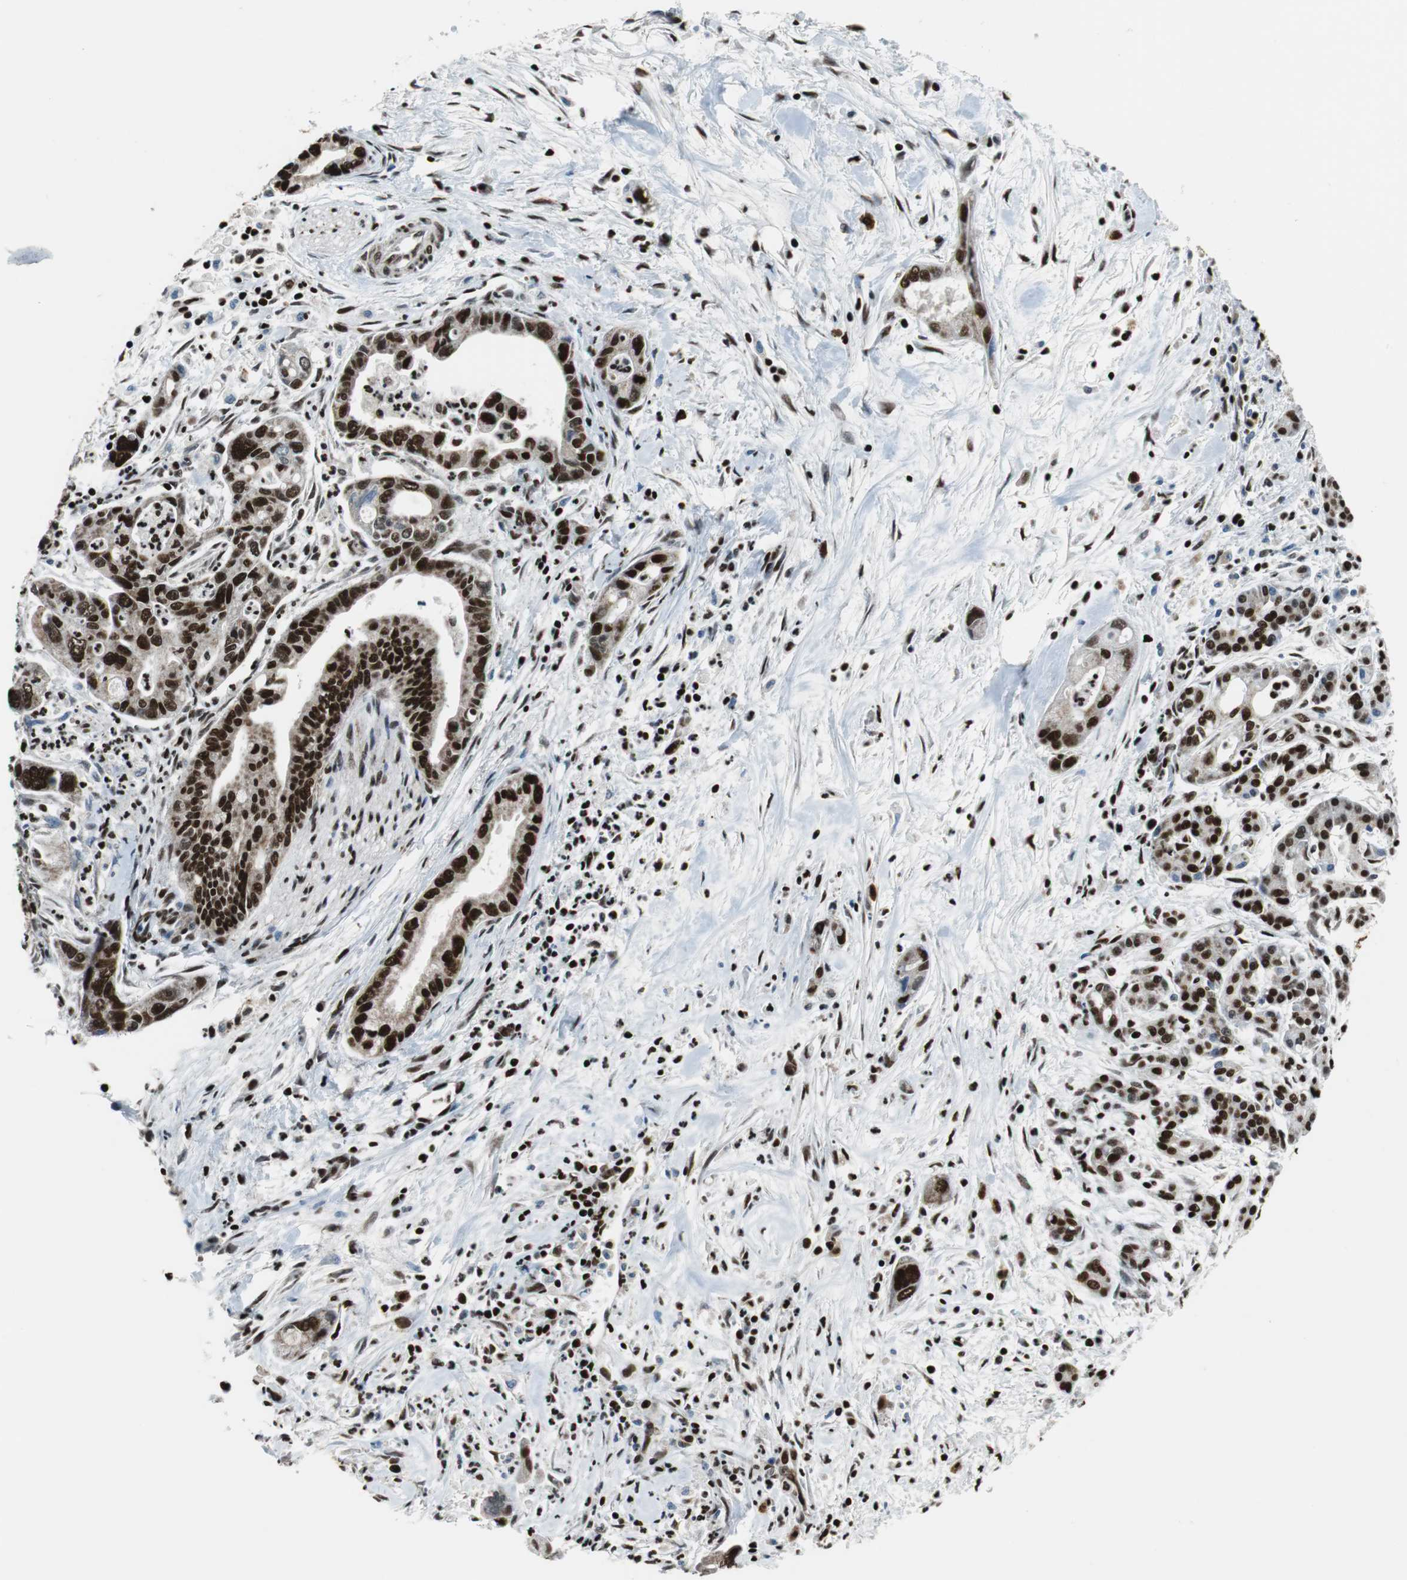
{"staining": {"intensity": "strong", "quantity": ">75%", "location": "nuclear"}, "tissue": "pancreatic cancer", "cell_type": "Tumor cells", "image_type": "cancer", "snomed": [{"axis": "morphology", "description": "Adenocarcinoma, NOS"}, {"axis": "topography", "description": "Pancreas"}], "caption": "Pancreatic adenocarcinoma stained with a protein marker displays strong staining in tumor cells.", "gene": "HDAC1", "patient": {"sex": "male", "age": 70}}